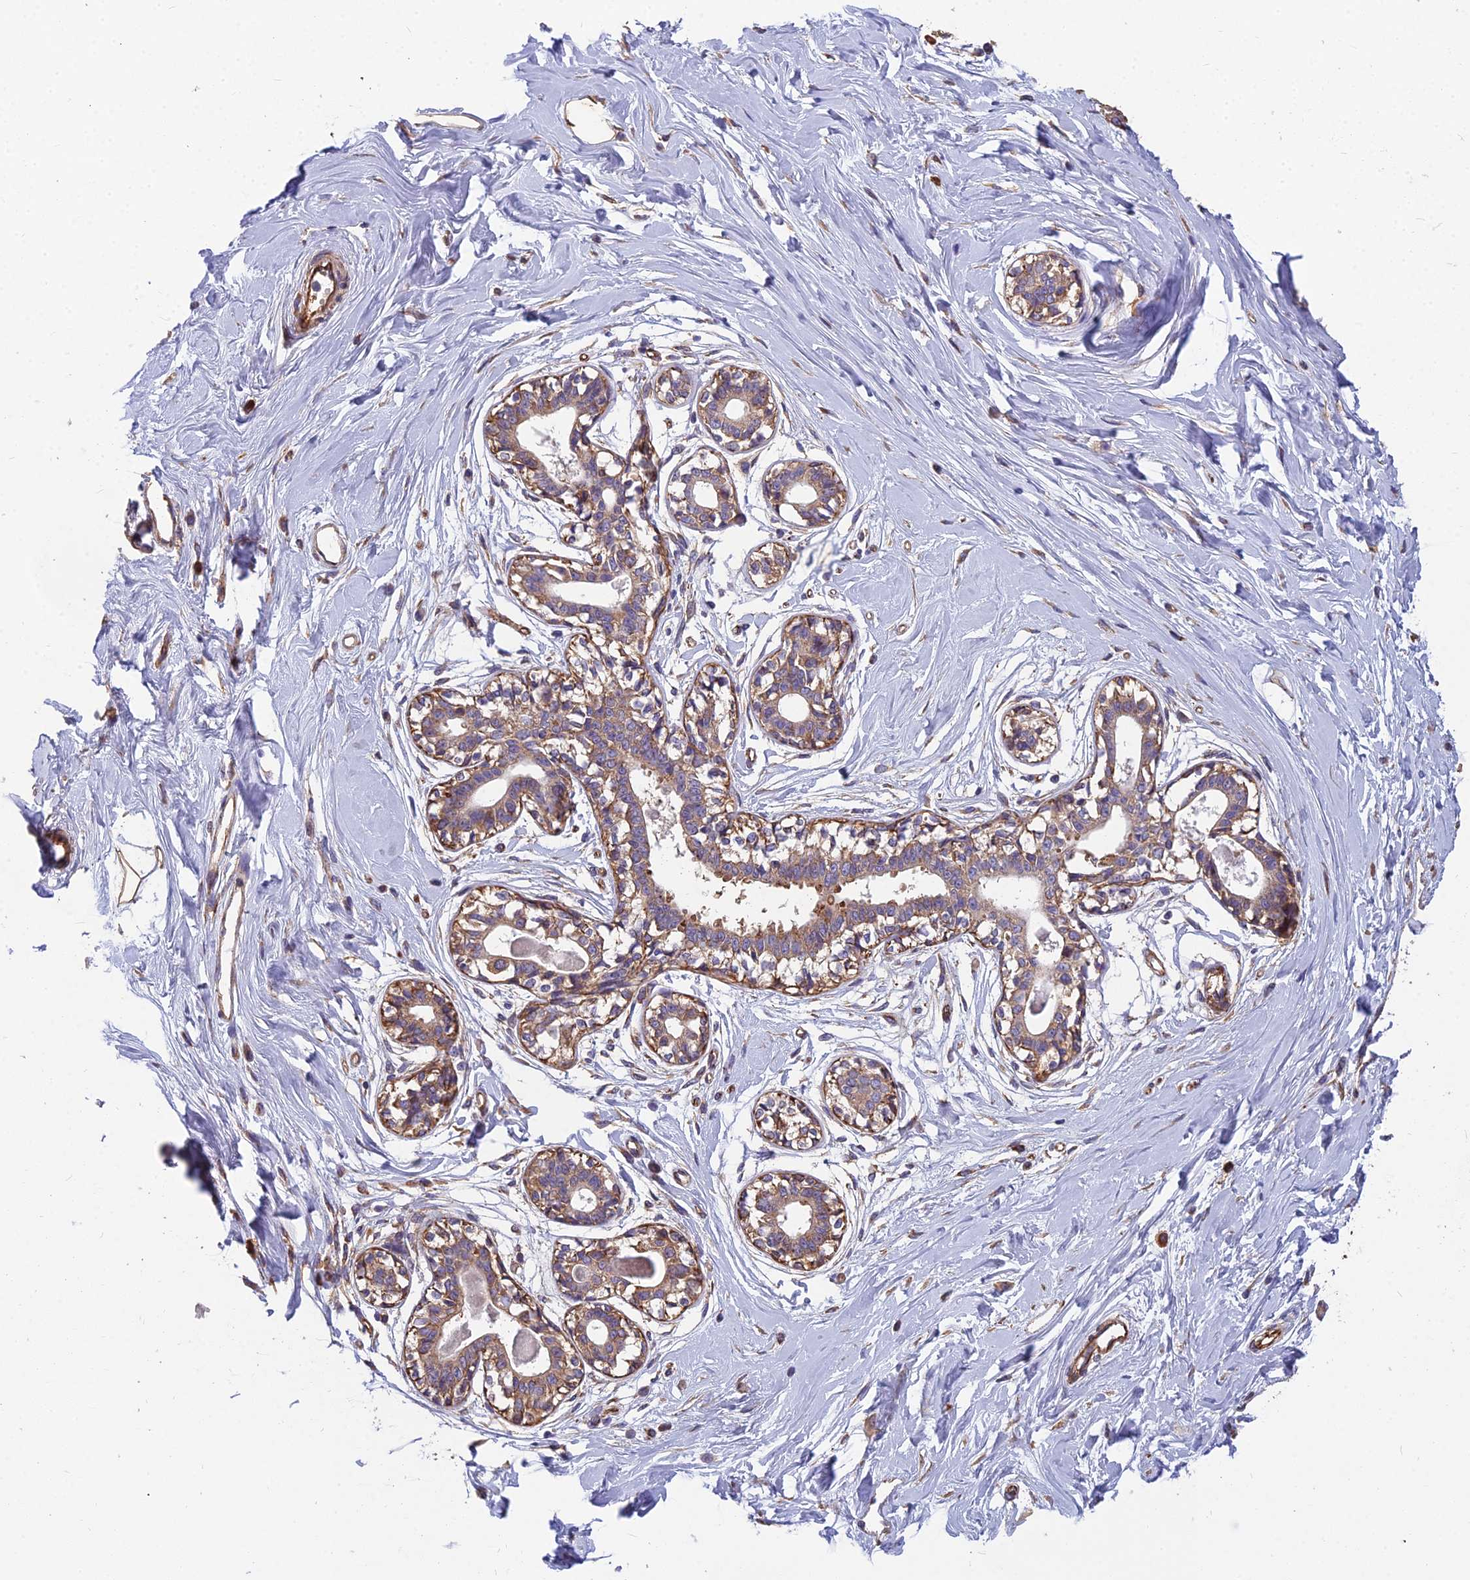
{"staining": {"intensity": "weak", "quantity": "25%-75%", "location": "cytoplasmic/membranous"}, "tissue": "breast", "cell_type": "Adipocytes", "image_type": "normal", "snomed": [{"axis": "morphology", "description": "Normal tissue, NOS"}, {"axis": "topography", "description": "Breast"}], "caption": "Protein expression analysis of benign human breast reveals weak cytoplasmic/membranous expression in about 25%-75% of adipocytes. (IHC, brightfield microscopy, high magnification).", "gene": "SPDL1", "patient": {"sex": "female", "age": 45}}